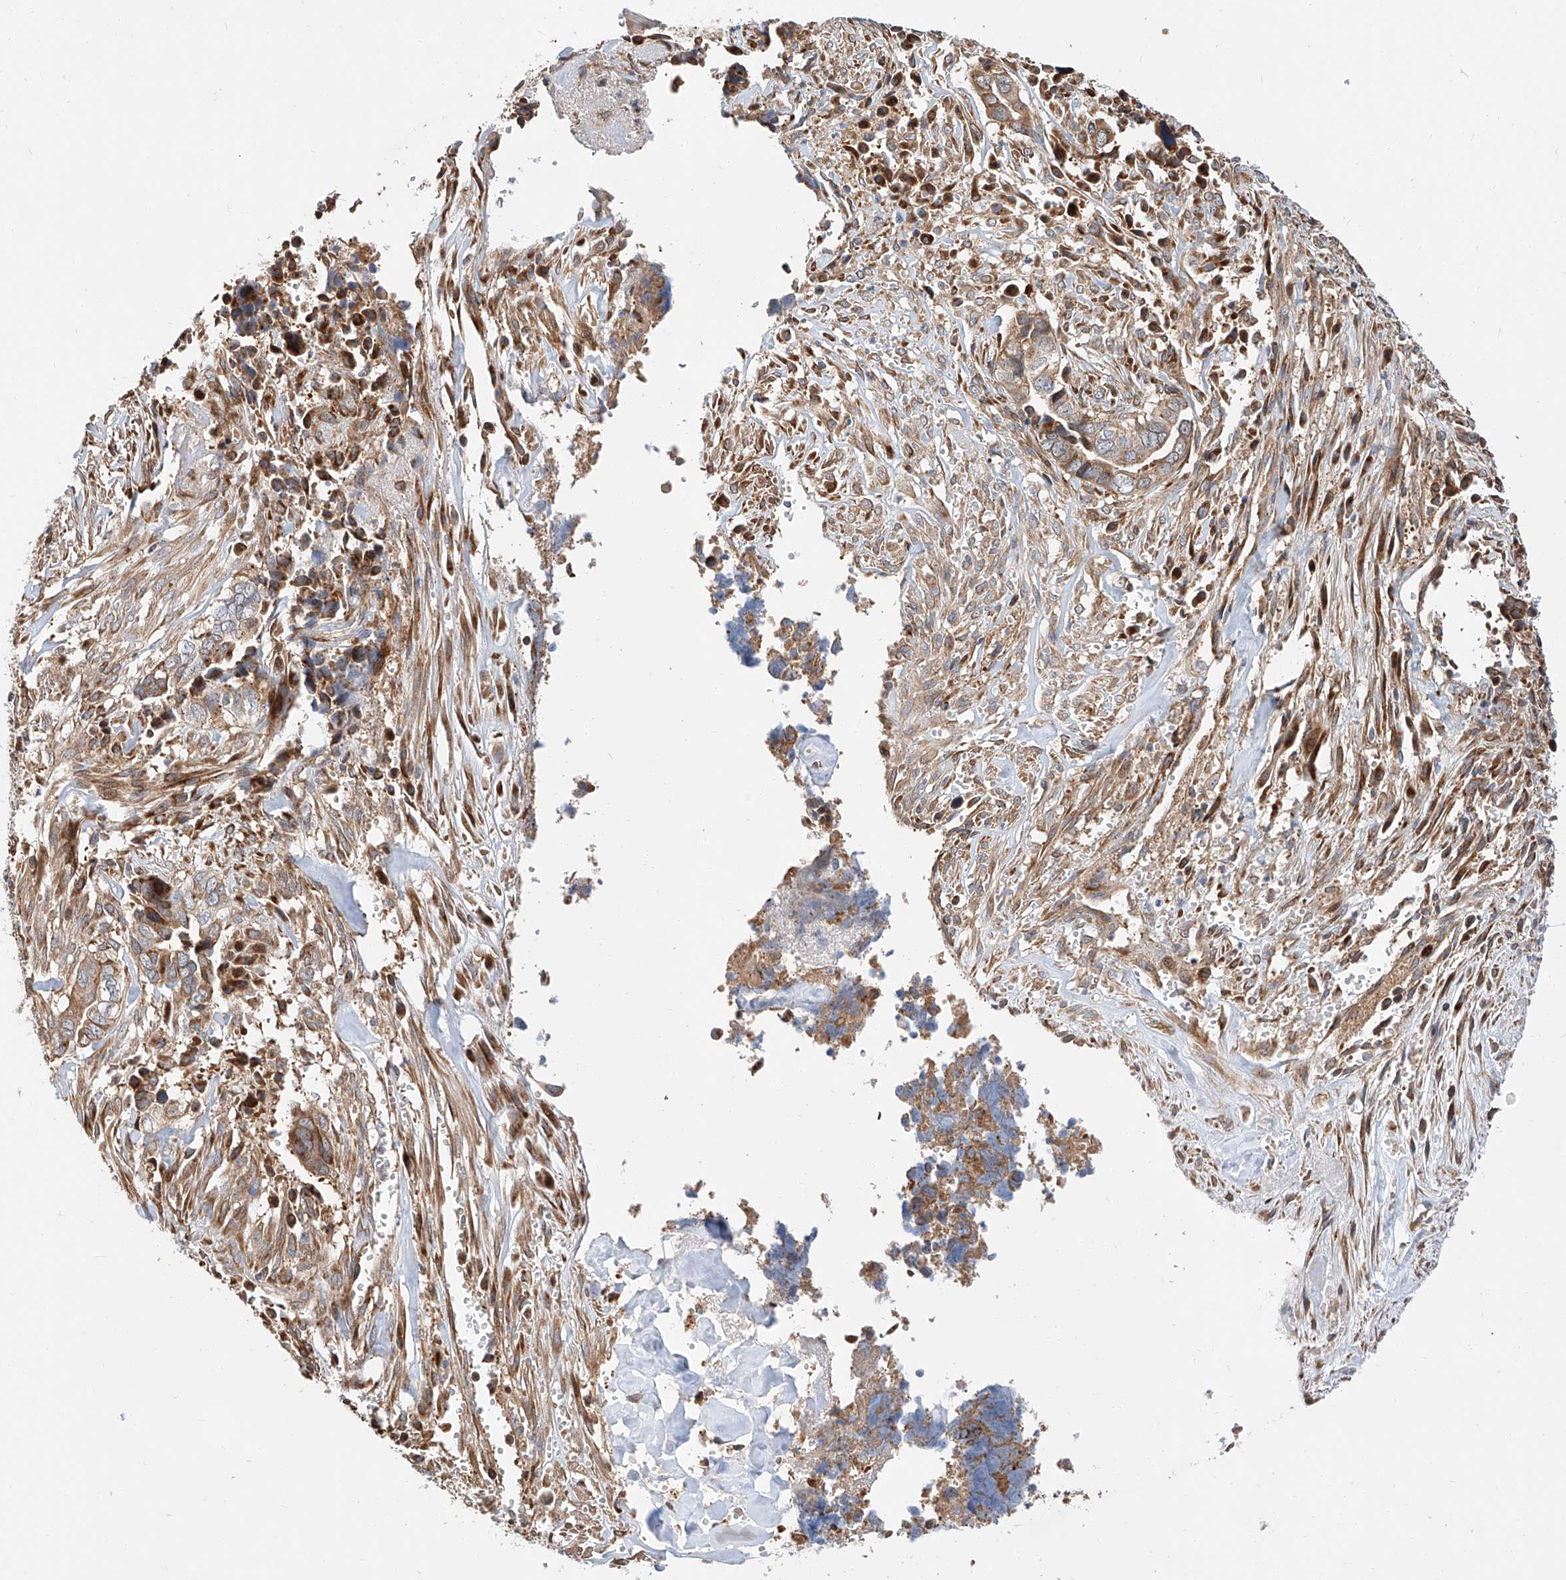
{"staining": {"intensity": "weak", "quantity": ">75%", "location": "cytoplasmic/membranous"}, "tissue": "liver cancer", "cell_type": "Tumor cells", "image_type": "cancer", "snomed": [{"axis": "morphology", "description": "Cholangiocarcinoma"}, {"axis": "topography", "description": "Liver"}], "caption": "This image shows IHC staining of human liver cholangiocarcinoma, with low weak cytoplasmic/membranous expression in about >75% of tumor cells.", "gene": "DIRAS3", "patient": {"sex": "female", "age": 79}}